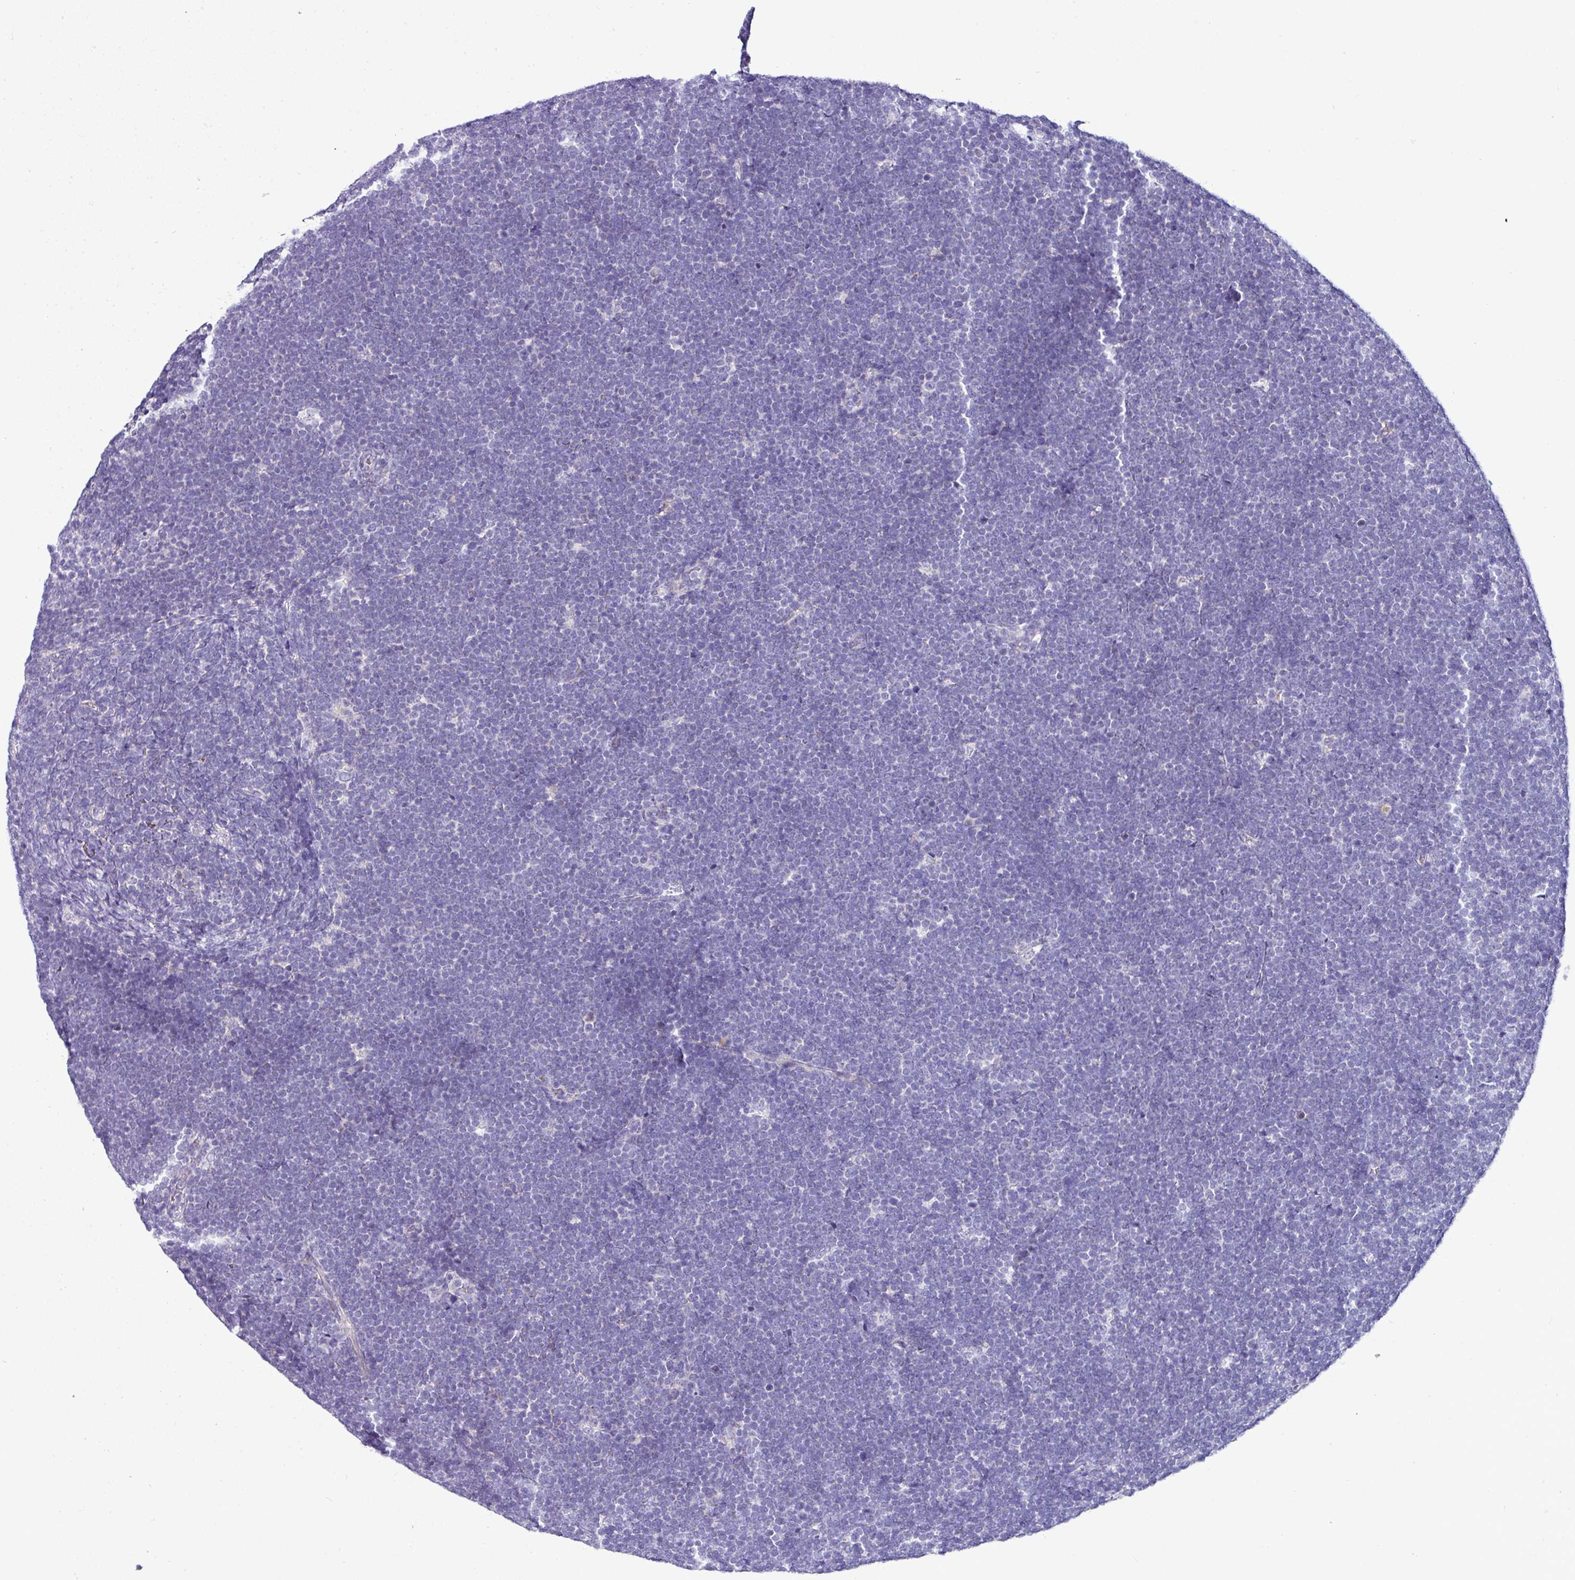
{"staining": {"intensity": "negative", "quantity": "none", "location": "none"}, "tissue": "lymphoma", "cell_type": "Tumor cells", "image_type": "cancer", "snomed": [{"axis": "morphology", "description": "Malignant lymphoma, non-Hodgkin's type, High grade"}, {"axis": "topography", "description": "Lymph node"}], "caption": "The IHC image has no significant staining in tumor cells of malignant lymphoma, non-Hodgkin's type (high-grade) tissue.", "gene": "NAPSA", "patient": {"sex": "male", "age": 13}}